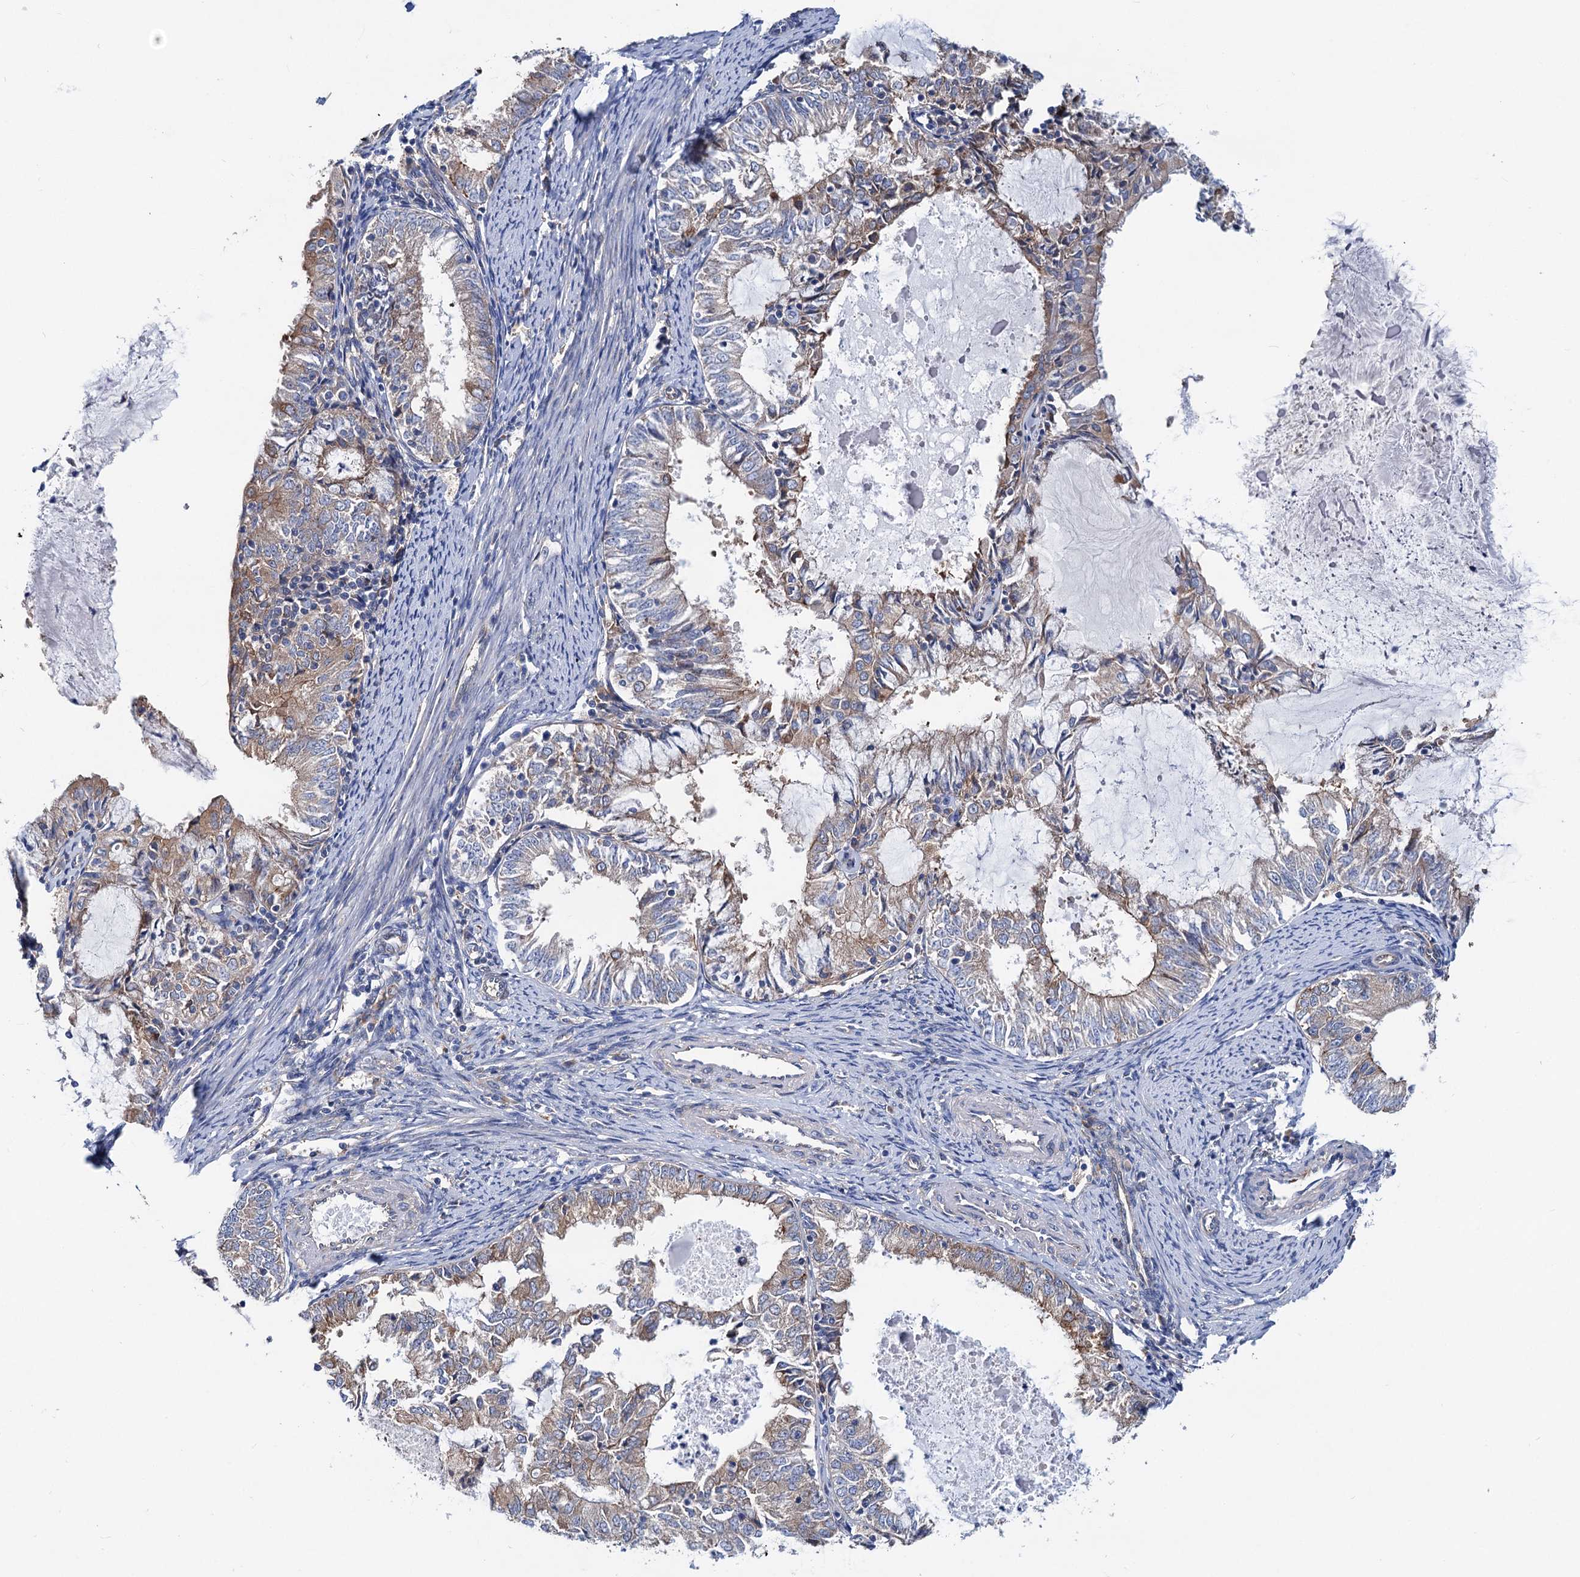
{"staining": {"intensity": "weak", "quantity": "25%-75%", "location": "cytoplasmic/membranous"}, "tissue": "endometrial cancer", "cell_type": "Tumor cells", "image_type": "cancer", "snomed": [{"axis": "morphology", "description": "Adenocarcinoma, NOS"}, {"axis": "topography", "description": "Endometrium"}], "caption": "Human endometrial cancer stained for a protein (brown) shows weak cytoplasmic/membranous positive expression in approximately 25%-75% of tumor cells.", "gene": "TRIM55", "patient": {"sex": "female", "age": 57}}